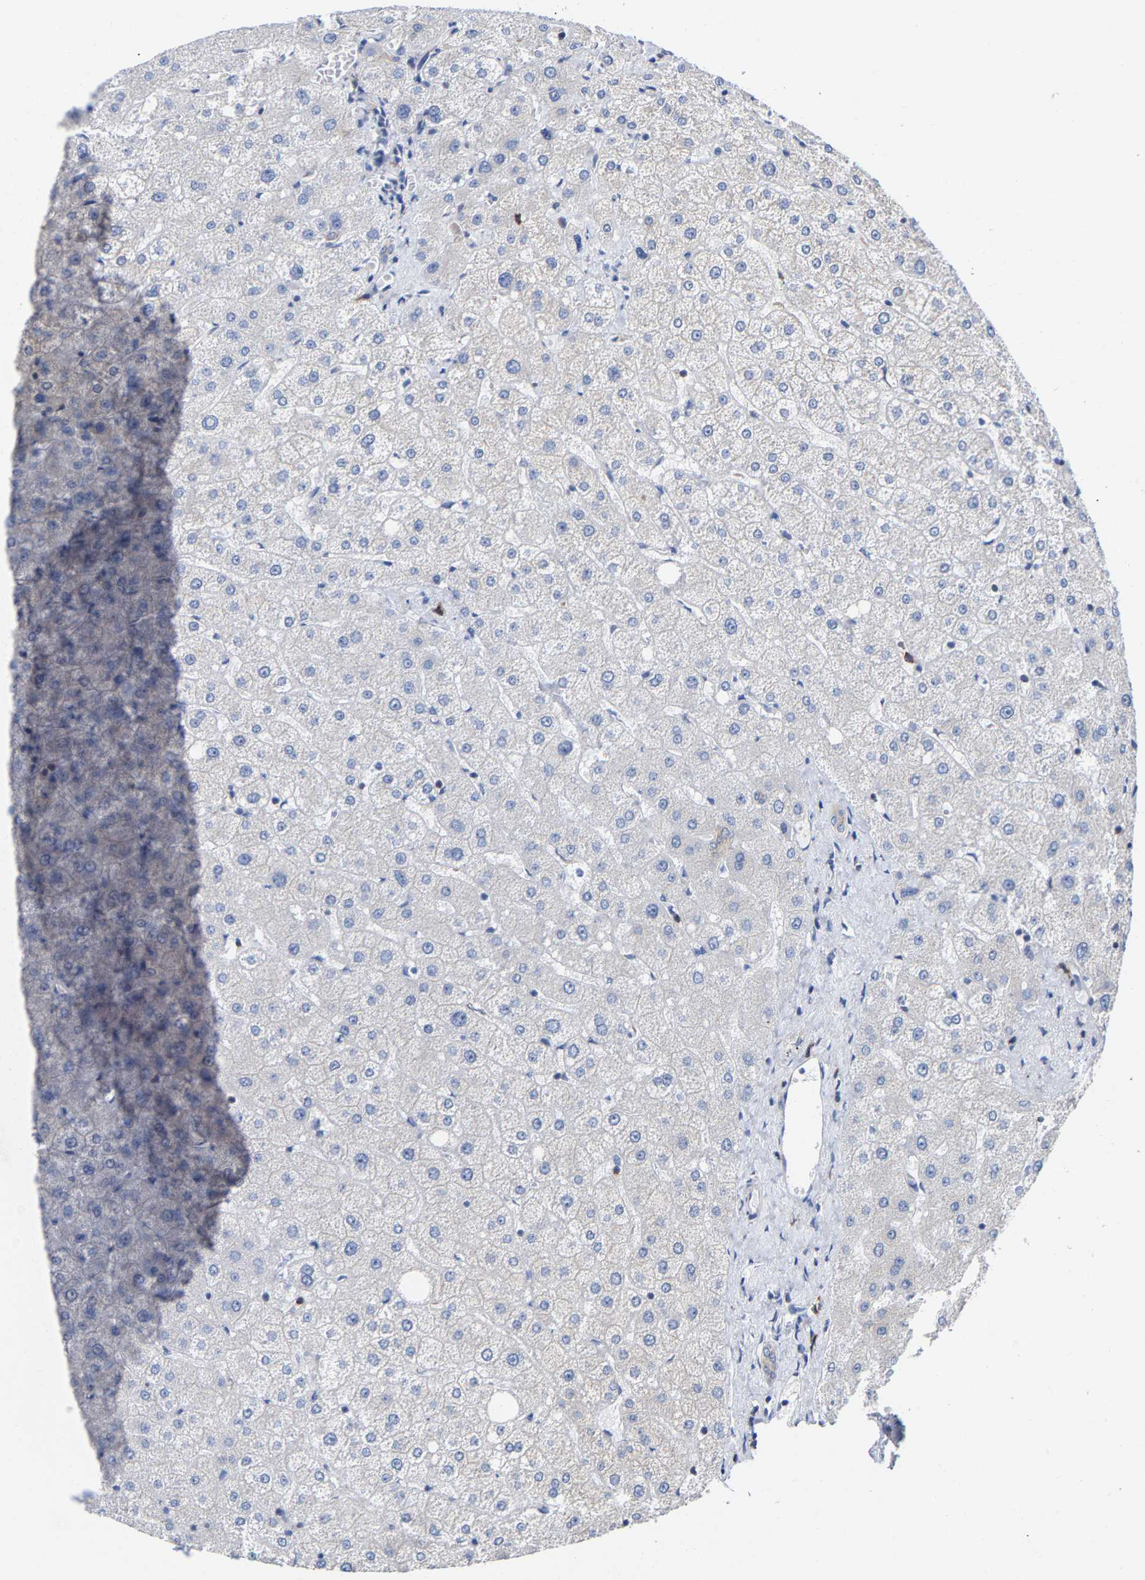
{"staining": {"intensity": "negative", "quantity": "none", "location": "none"}, "tissue": "liver", "cell_type": "Cholangiocytes", "image_type": "normal", "snomed": [{"axis": "morphology", "description": "Normal tissue, NOS"}, {"axis": "topography", "description": "Liver"}], "caption": "Immunohistochemistry histopathology image of unremarkable liver stained for a protein (brown), which shows no staining in cholangiocytes. (DAB IHC, high magnification).", "gene": "PPP1R15A", "patient": {"sex": "male", "age": 73}}